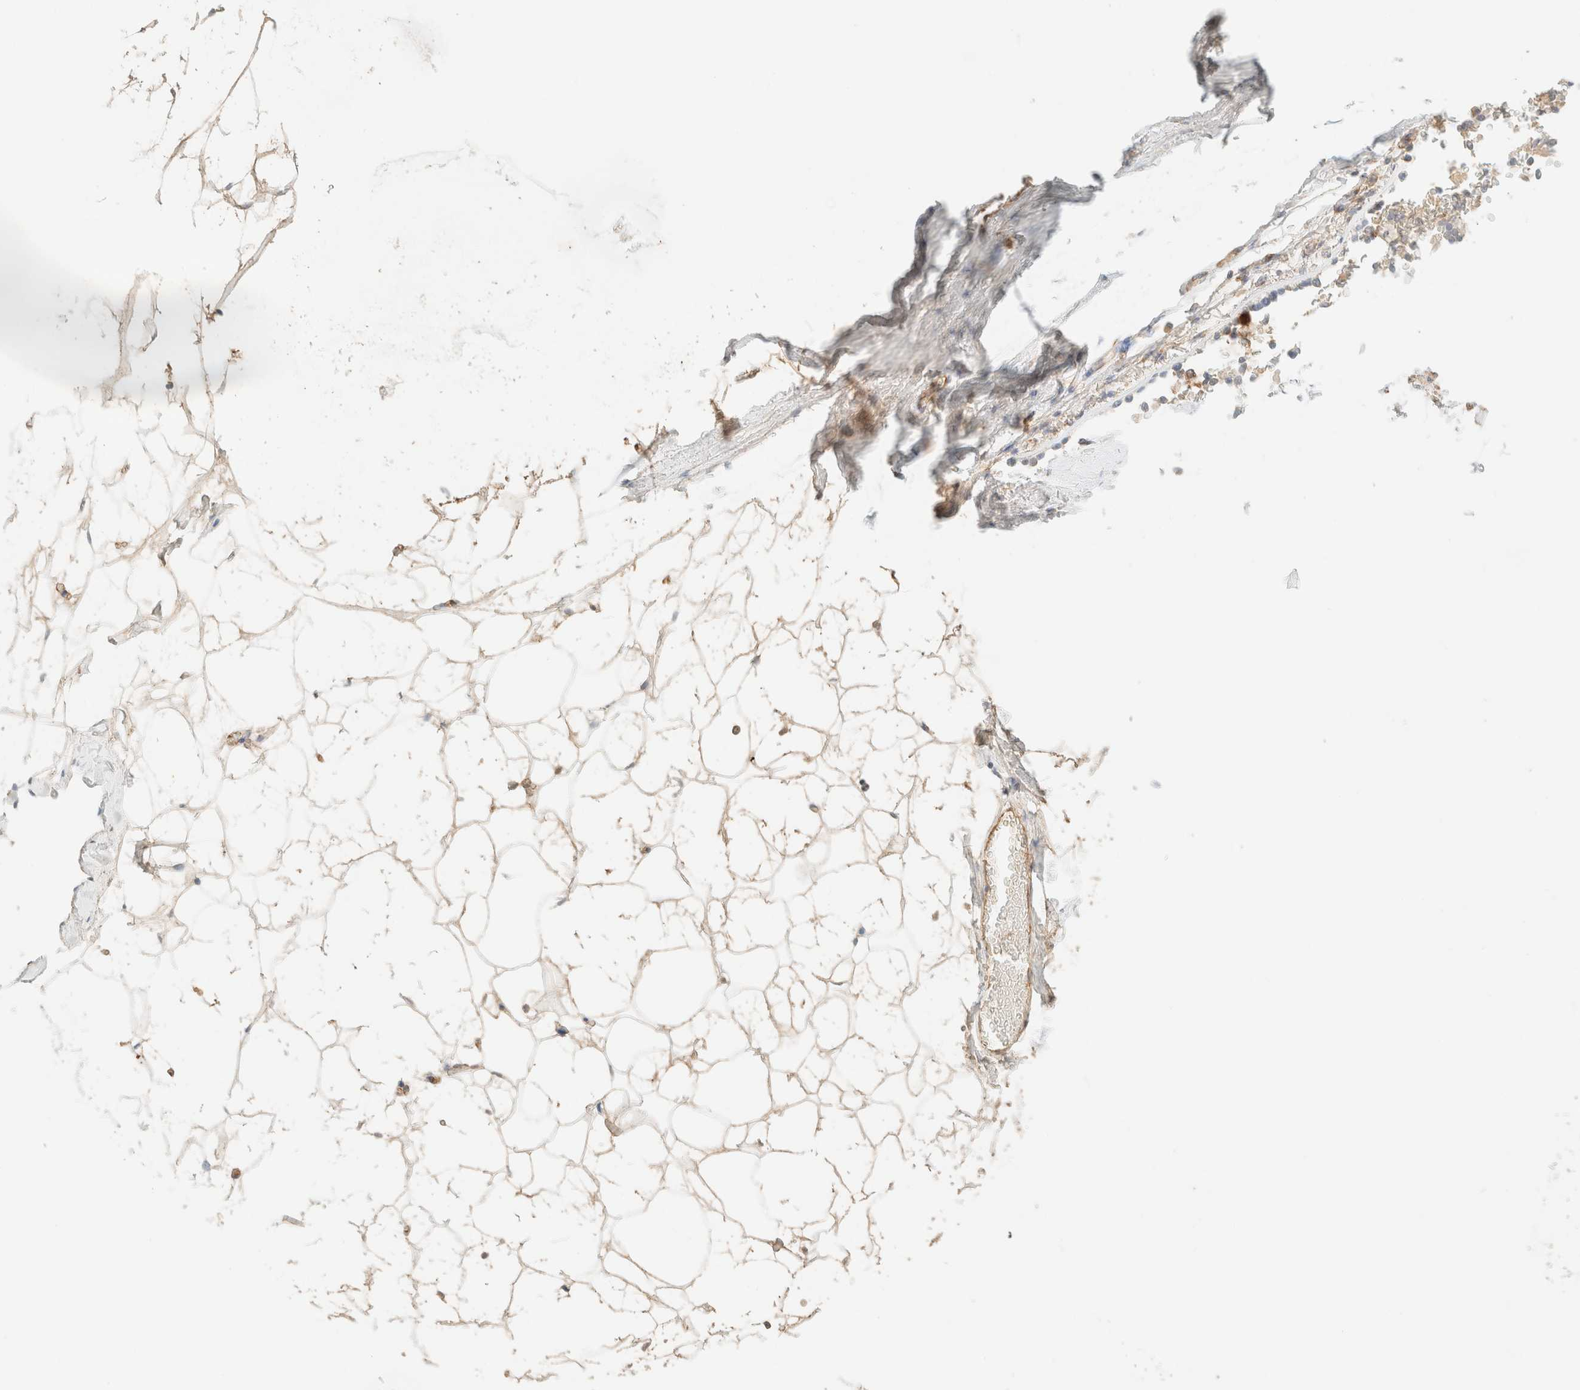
{"staining": {"intensity": "moderate", "quantity": ">75%", "location": "cytoplasmic/membranous"}, "tissue": "adipose tissue", "cell_type": "Adipocytes", "image_type": "normal", "snomed": [{"axis": "morphology", "description": "Normal tissue, NOS"}, {"axis": "morphology", "description": "Fibrosis, NOS"}, {"axis": "topography", "description": "Breast"}, {"axis": "topography", "description": "Adipose tissue"}], "caption": "Benign adipose tissue exhibits moderate cytoplasmic/membranous positivity in about >75% of adipocytes (DAB (3,3'-diaminobenzidine) IHC with brightfield microscopy, high magnification)..", "gene": "SPARCL1", "patient": {"sex": "female", "age": 39}}